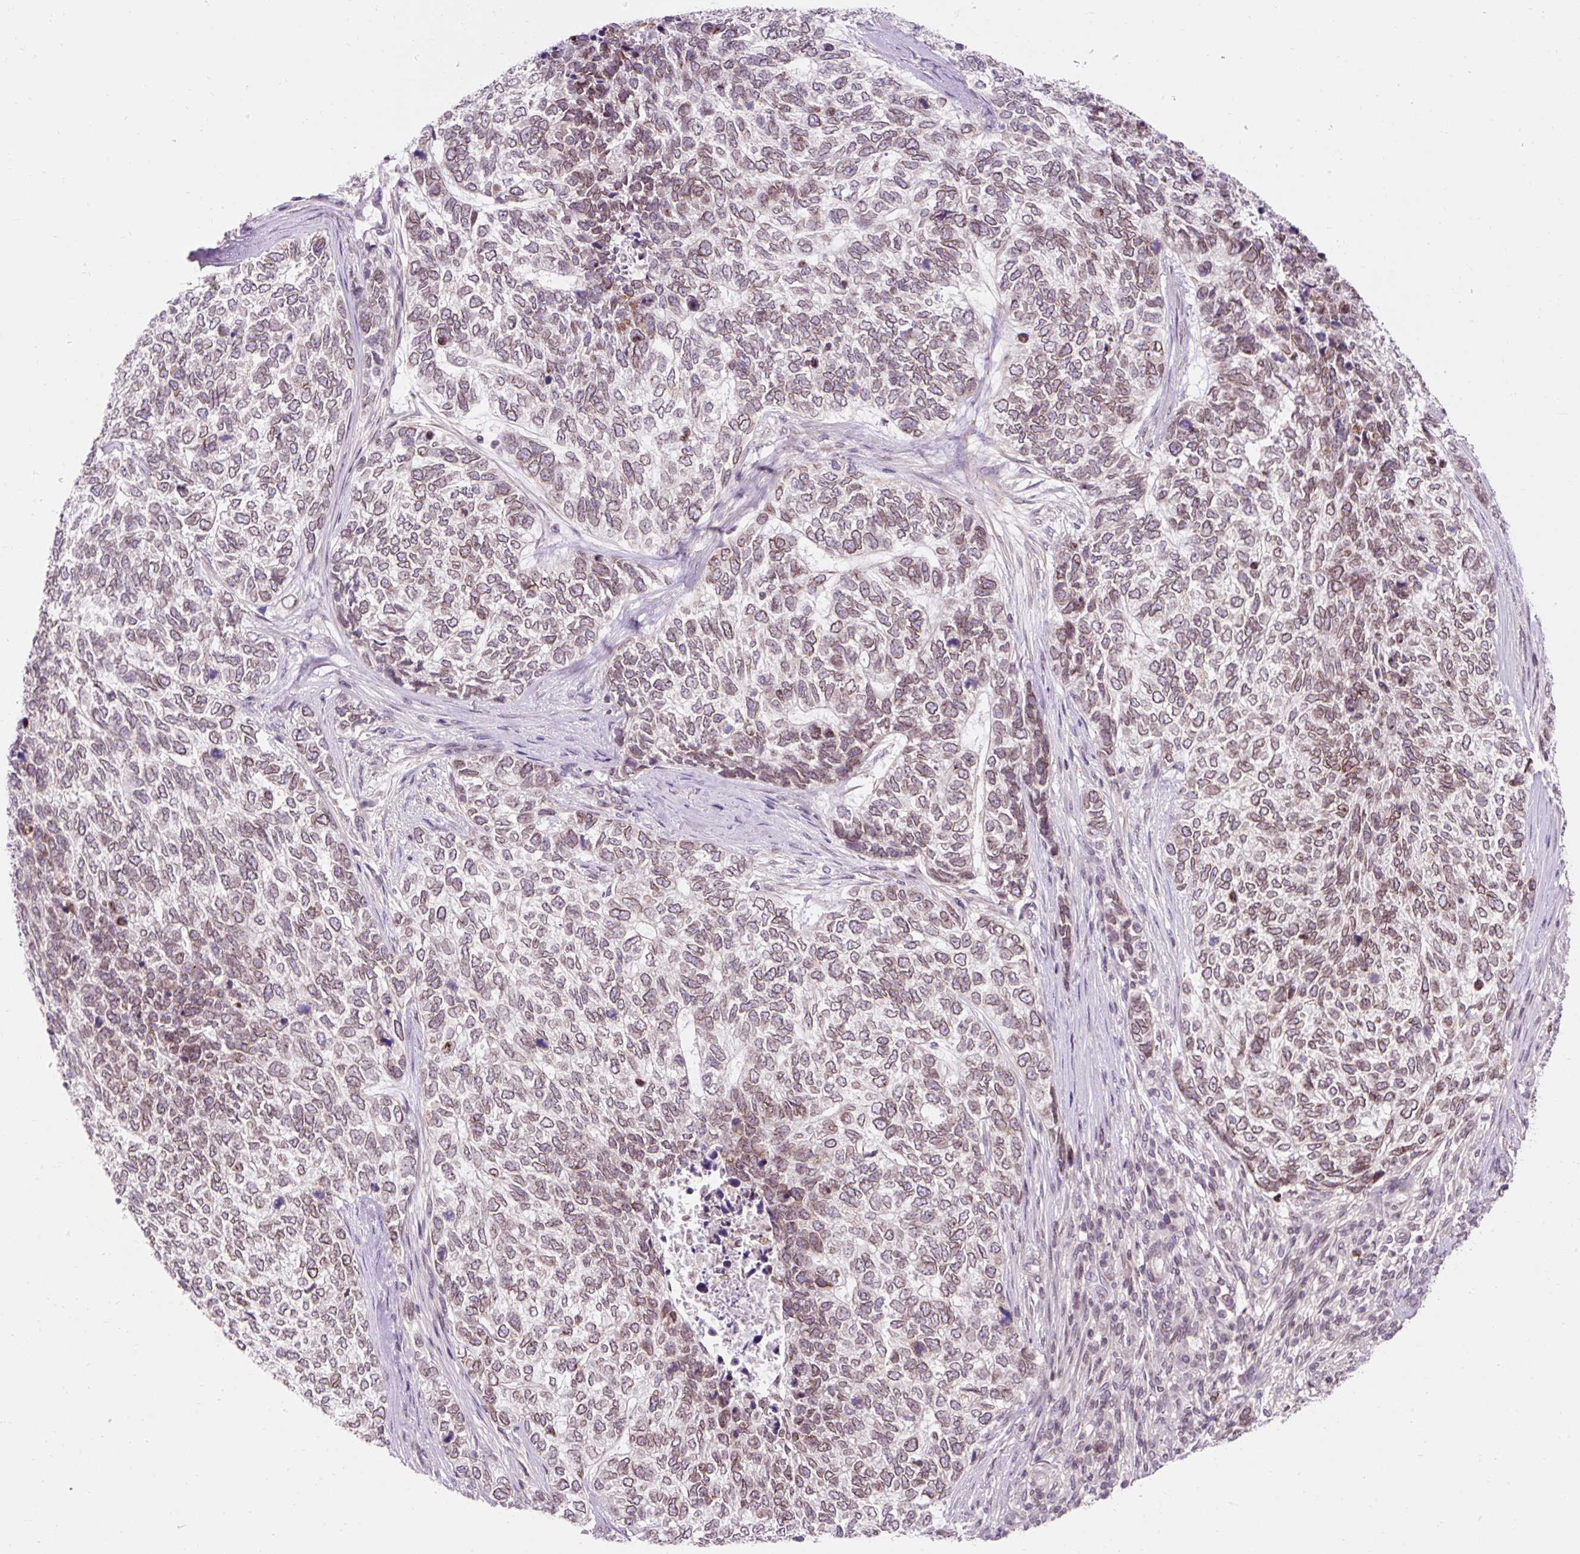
{"staining": {"intensity": "weak", "quantity": ">75%", "location": "cytoplasmic/membranous,nuclear"}, "tissue": "skin cancer", "cell_type": "Tumor cells", "image_type": "cancer", "snomed": [{"axis": "morphology", "description": "Basal cell carcinoma"}, {"axis": "topography", "description": "Skin"}], "caption": "Skin cancer (basal cell carcinoma) was stained to show a protein in brown. There is low levels of weak cytoplasmic/membranous and nuclear positivity in about >75% of tumor cells.", "gene": "ZNF610", "patient": {"sex": "female", "age": 65}}